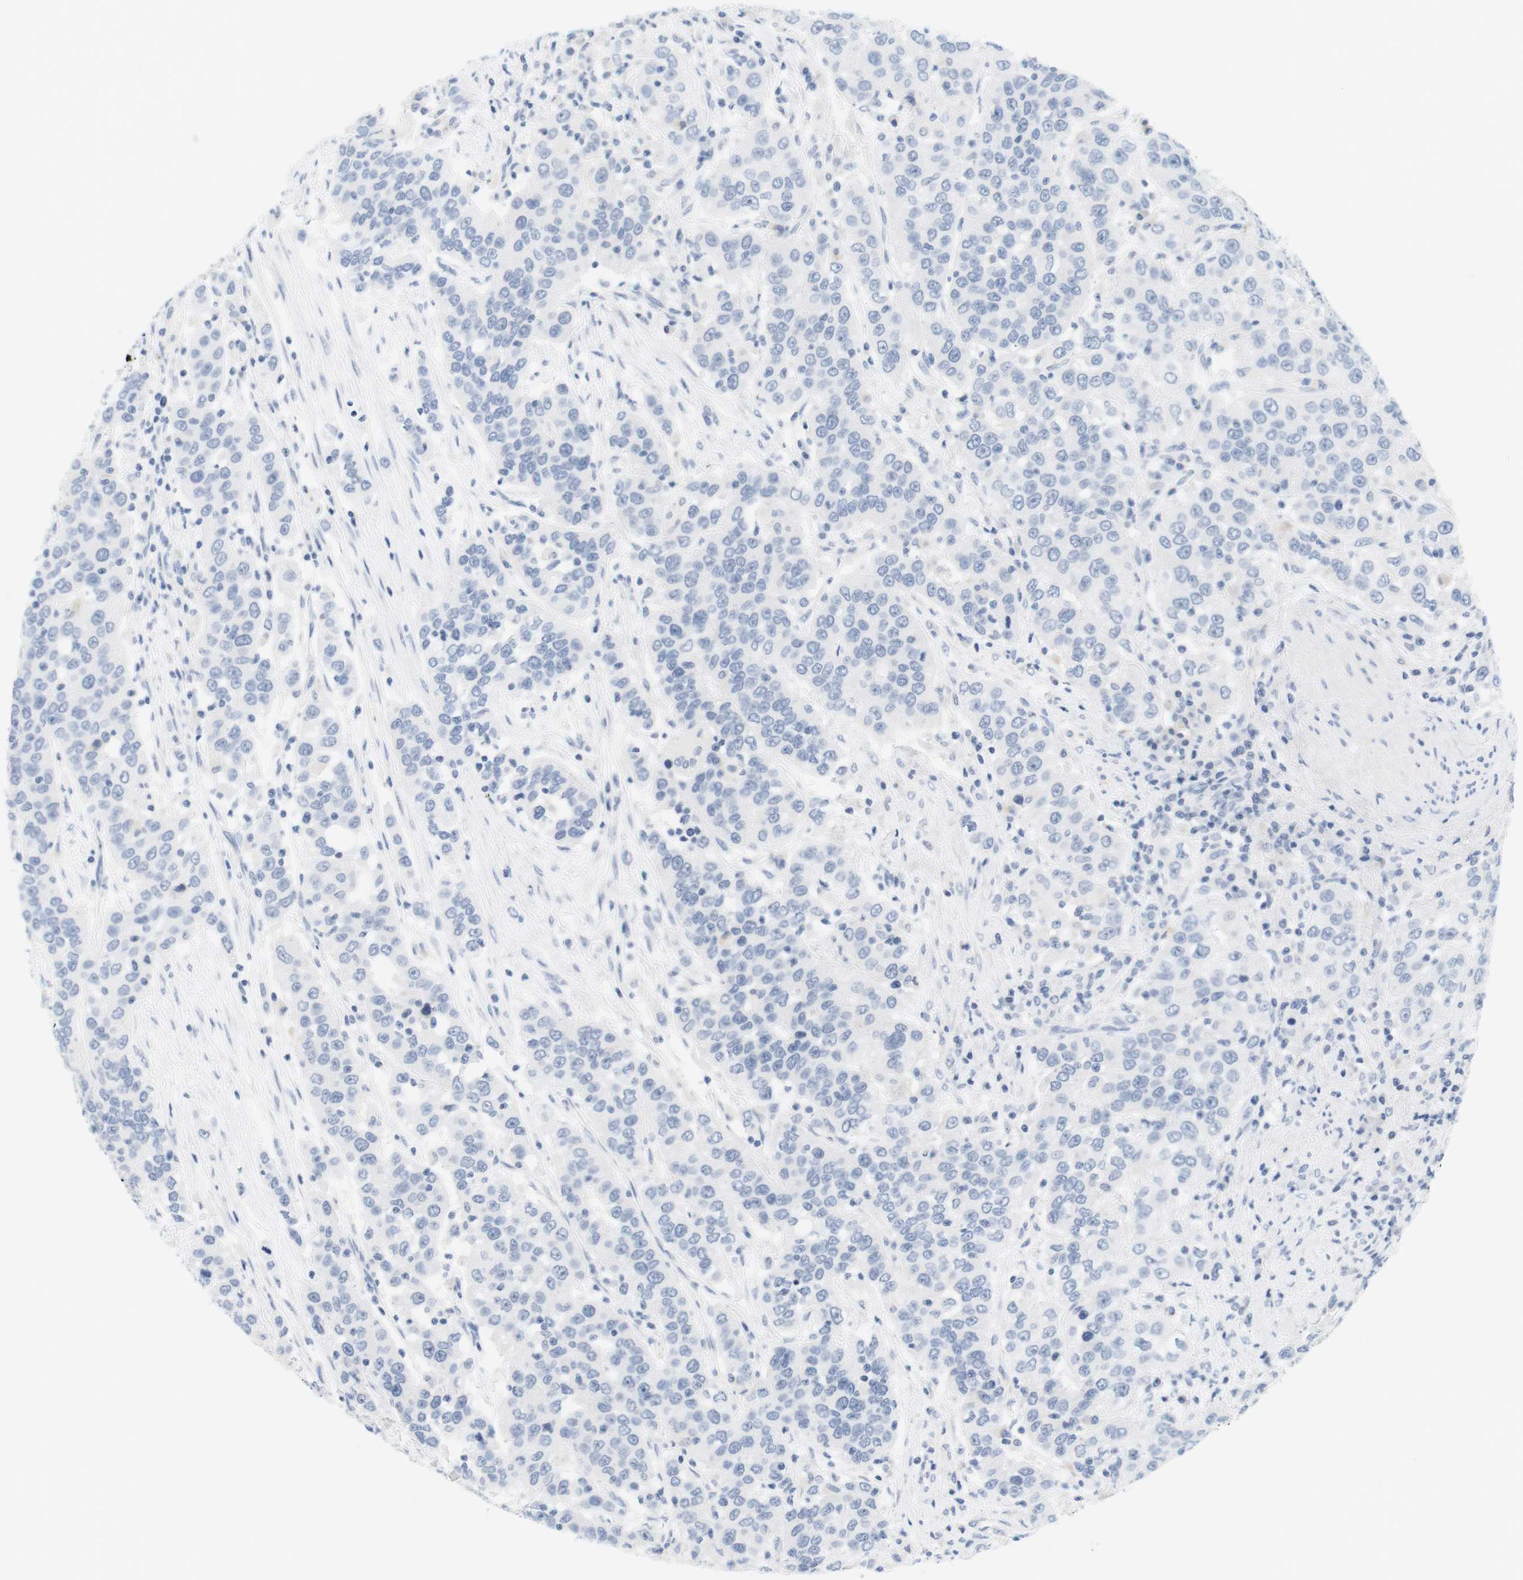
{"staining": {"intensity": "negative", "quantity": "none", "location": "none"}, "tissue": "urothelial cancer", "cell_type": "Tumor cells", "image_type": "cancer", "snomed": [{"axis": "morphology", "description": "Urothelial carcinoma, High grade"}, {"axis": "topography", "description": "Urinary bladder"}], "caption": "Tumor cells show no significant protein expression in urothelial cancer.", "gene": "OPRM1", "patient": {"sex": "female", "age": 80}}